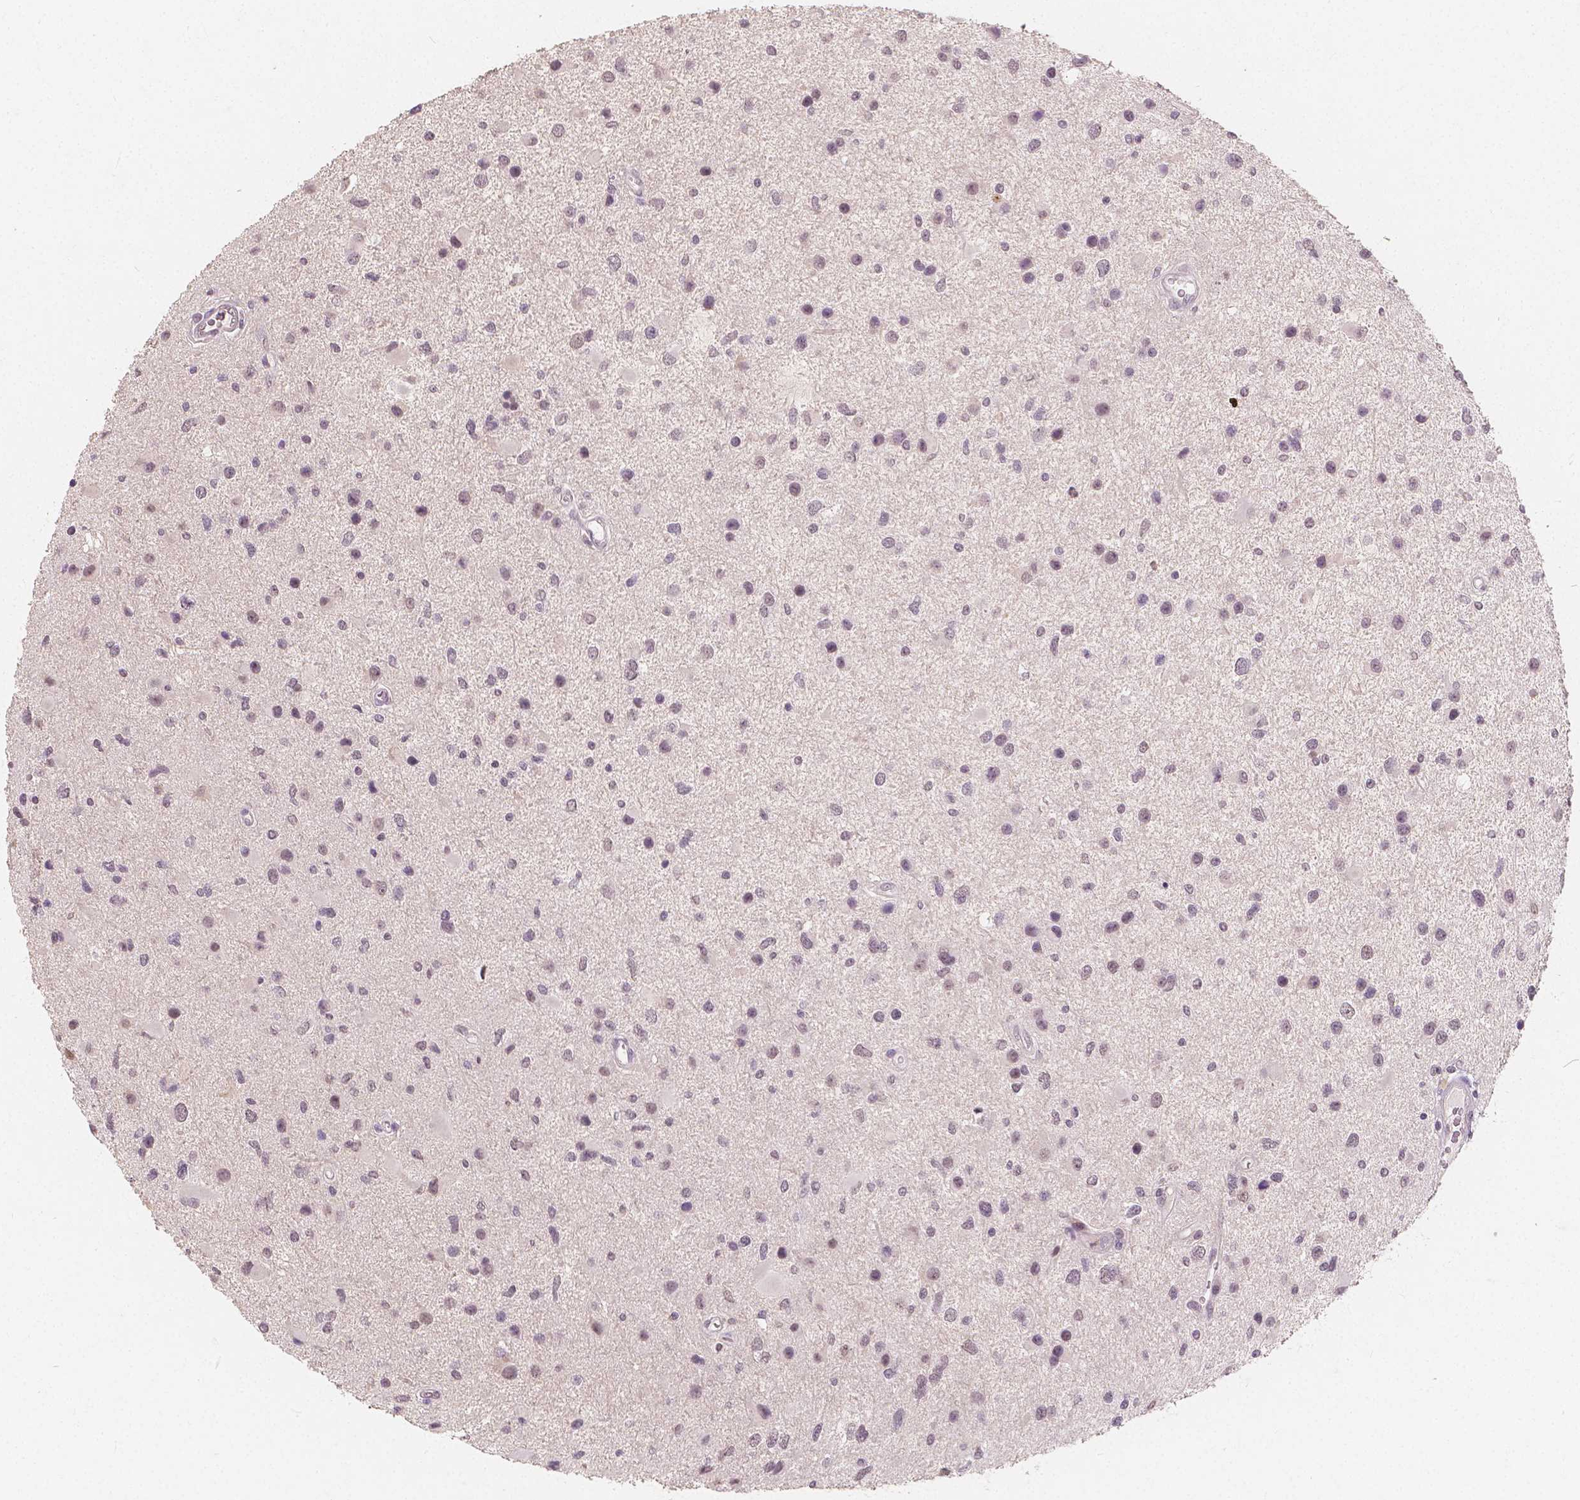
{"staining": {"intensity": "weak", "quantity": "<25%", "location": "nuclear"}, "tissue": "glioma", "cell_type": "Tumor cells", "image_type": "cancer", "snomed": [{"axis": "morphology", "description": "Glioma, malignant, Low grade"}, {"axis": "topography", "description": "Brain"}], "caption": "An immunohistochemistry (IHC) micrograph of low-grade glioma (malignant) is shown. There is no staining in tumor cells of low-grade glioma (malignant).", "gene": "NOLC1", "patient": {"sex": "female", "age": 32}}